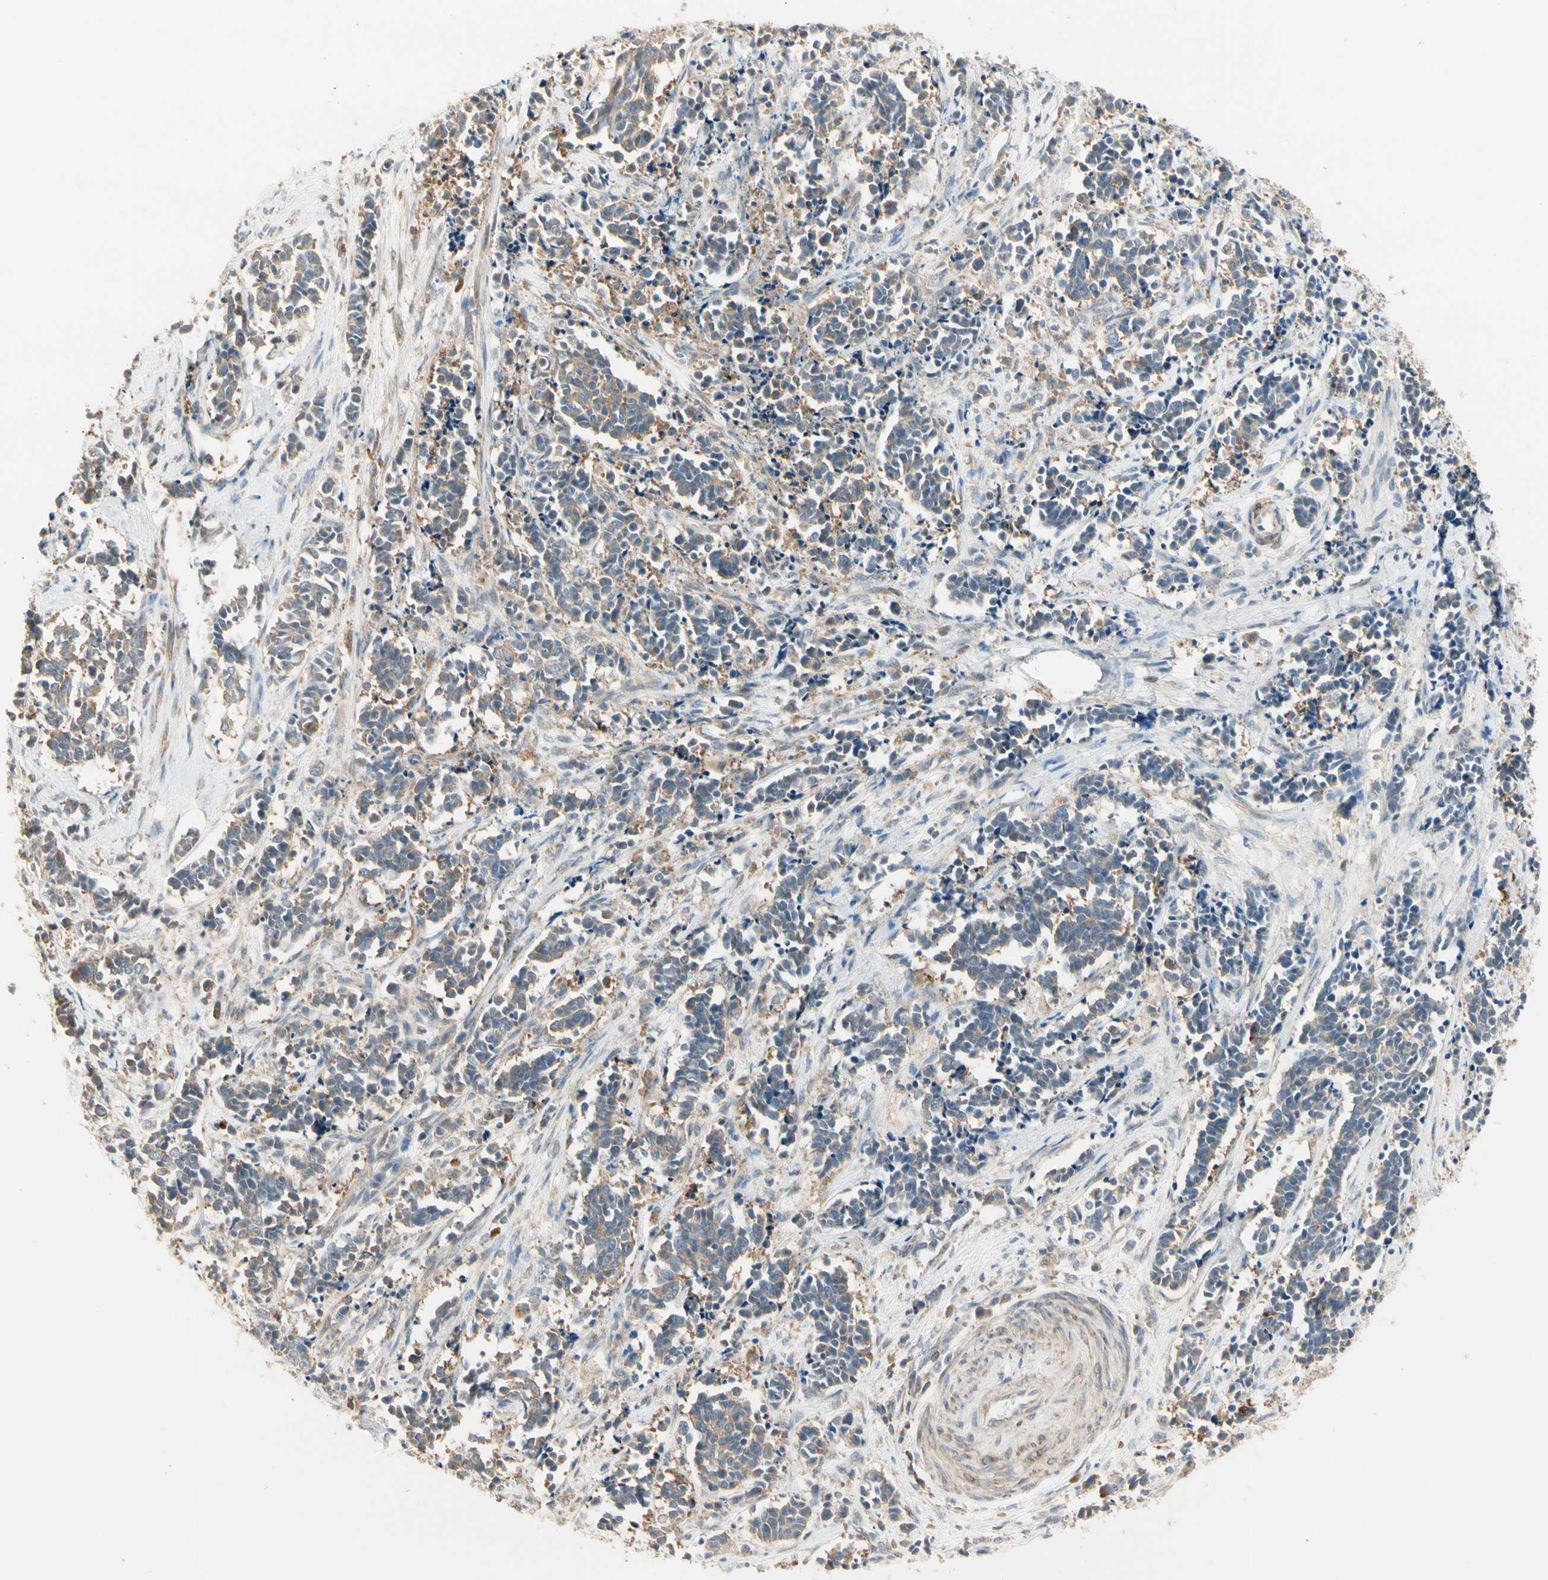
{"staining": {"intensity": "moderate", "quantity": ">75%", "location": "cytoplasmic/membranous"}, "tissue": "cervical cancer", "cell_type": "Tumor cells", "image_type": "cancer", "snomed": [{"axis": "morphology", "description": "Squamous cell carcinoma, NOS"}, {"axis": "topography", "description": "Cervix"}], "caption": "Immunohistochemistry staining of cervical cancer, which displays medium levels of moderate cytoplasmic/membranous expression in about >75% of tumor cells indicating moderate cytoplasmic/membranous protein positivity. The staining was performed using DAB (3,3'-diaminobenzidine) (brown) for protein detection and nuclei were counterstained in hematoxylin (blue).", "gene": "IRAG1", "patient": {"sex": "female", "age": 35}}